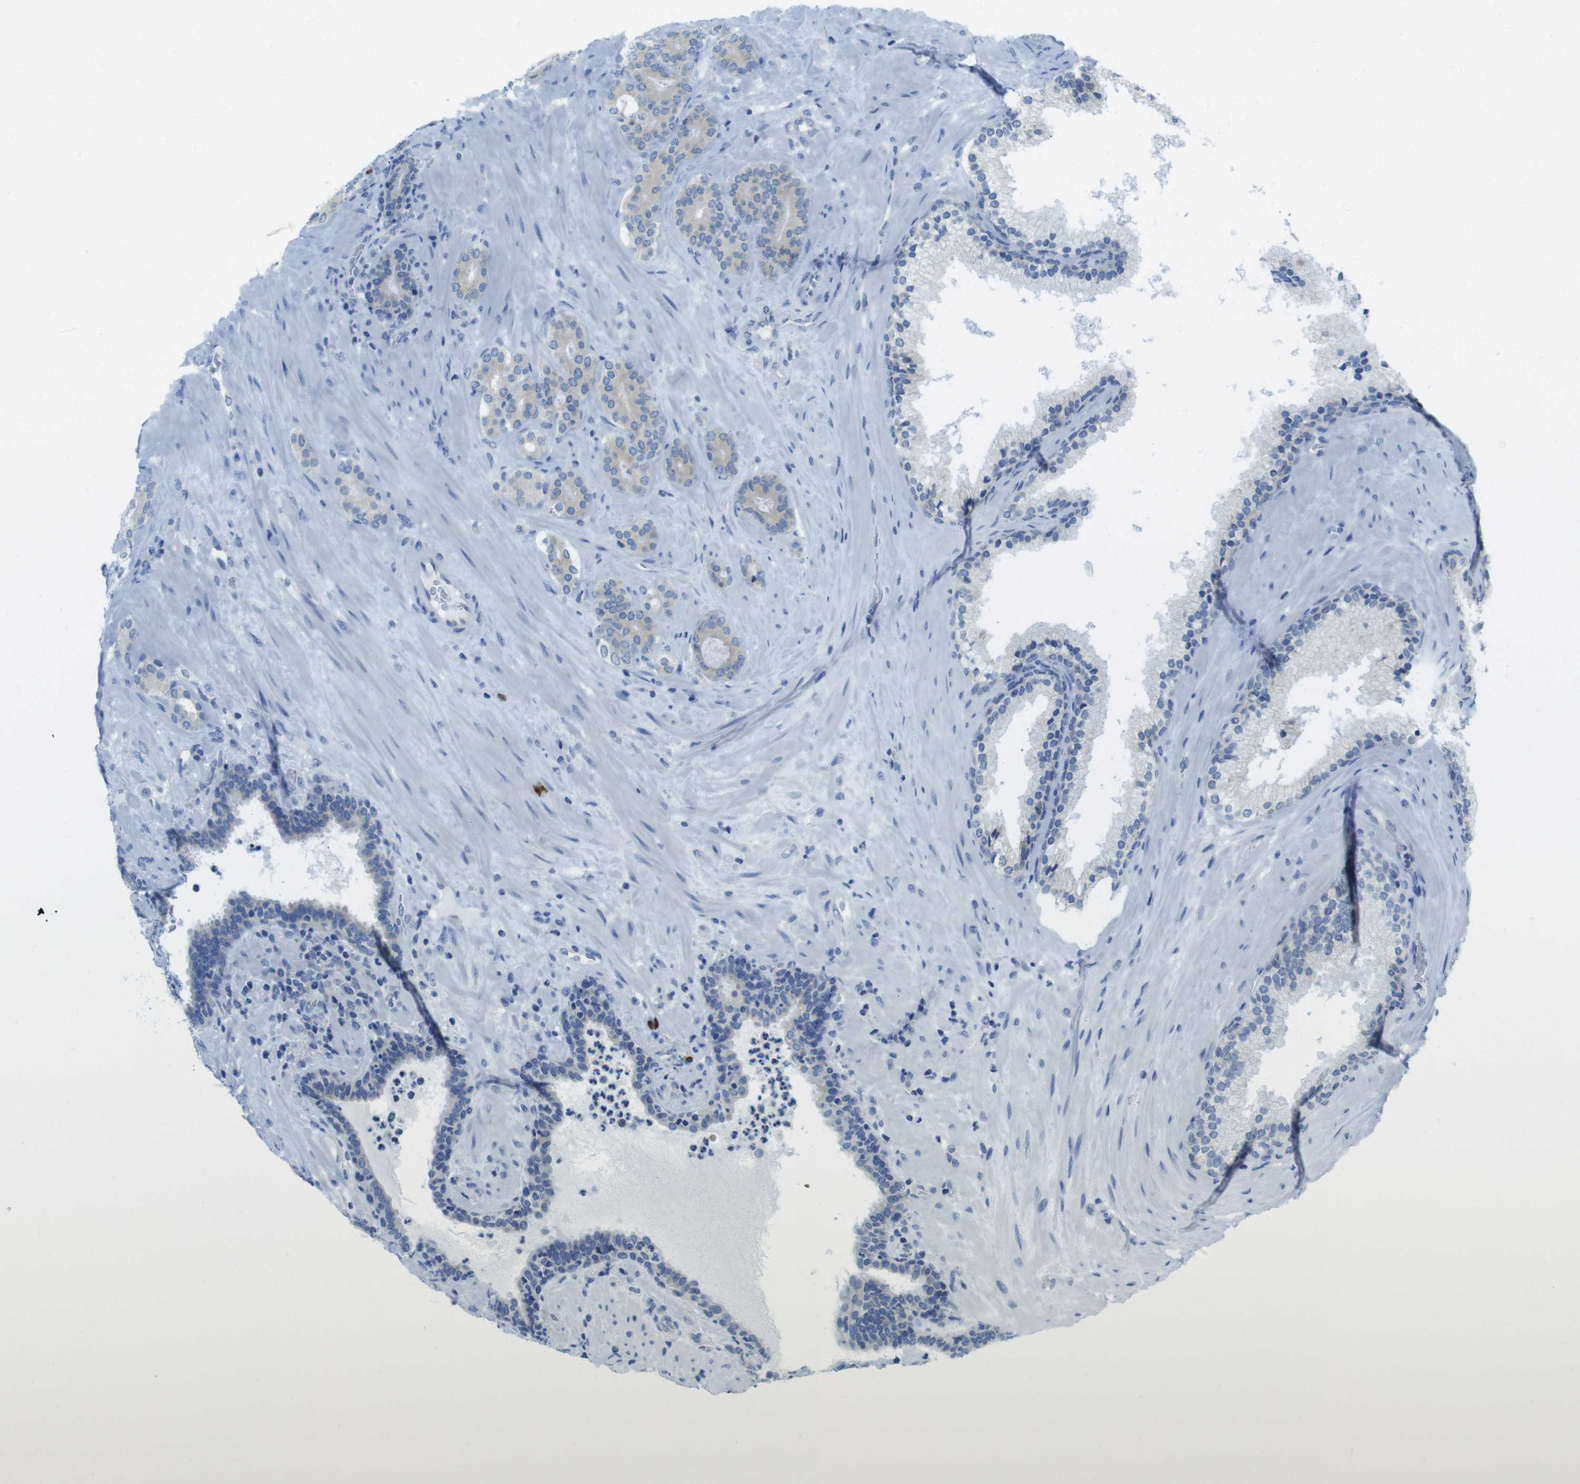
{"staining": {"intensity": "weak", "quantity": ">75%", "location": "cytoplasmic/membranous"}, "tissue": "prostate cancer", "cell_type": "Tumor cells", "image_type": "cancer", "snomed": [{"axis": "morphology", "description": "Adenocarcinoma, Low grade"}, {"axis": "topography", "description": "Prostate"}], "caption": "There is low levels of weak cytoplasmic/membranous expression in tumor cells of prostate cancer (low-grade adenocarcinoma), as demonstrated by immunohistochemical staining (brown color).", "gene": "CLPTM1L", "patient": {"sex": "male", "age": 63}}